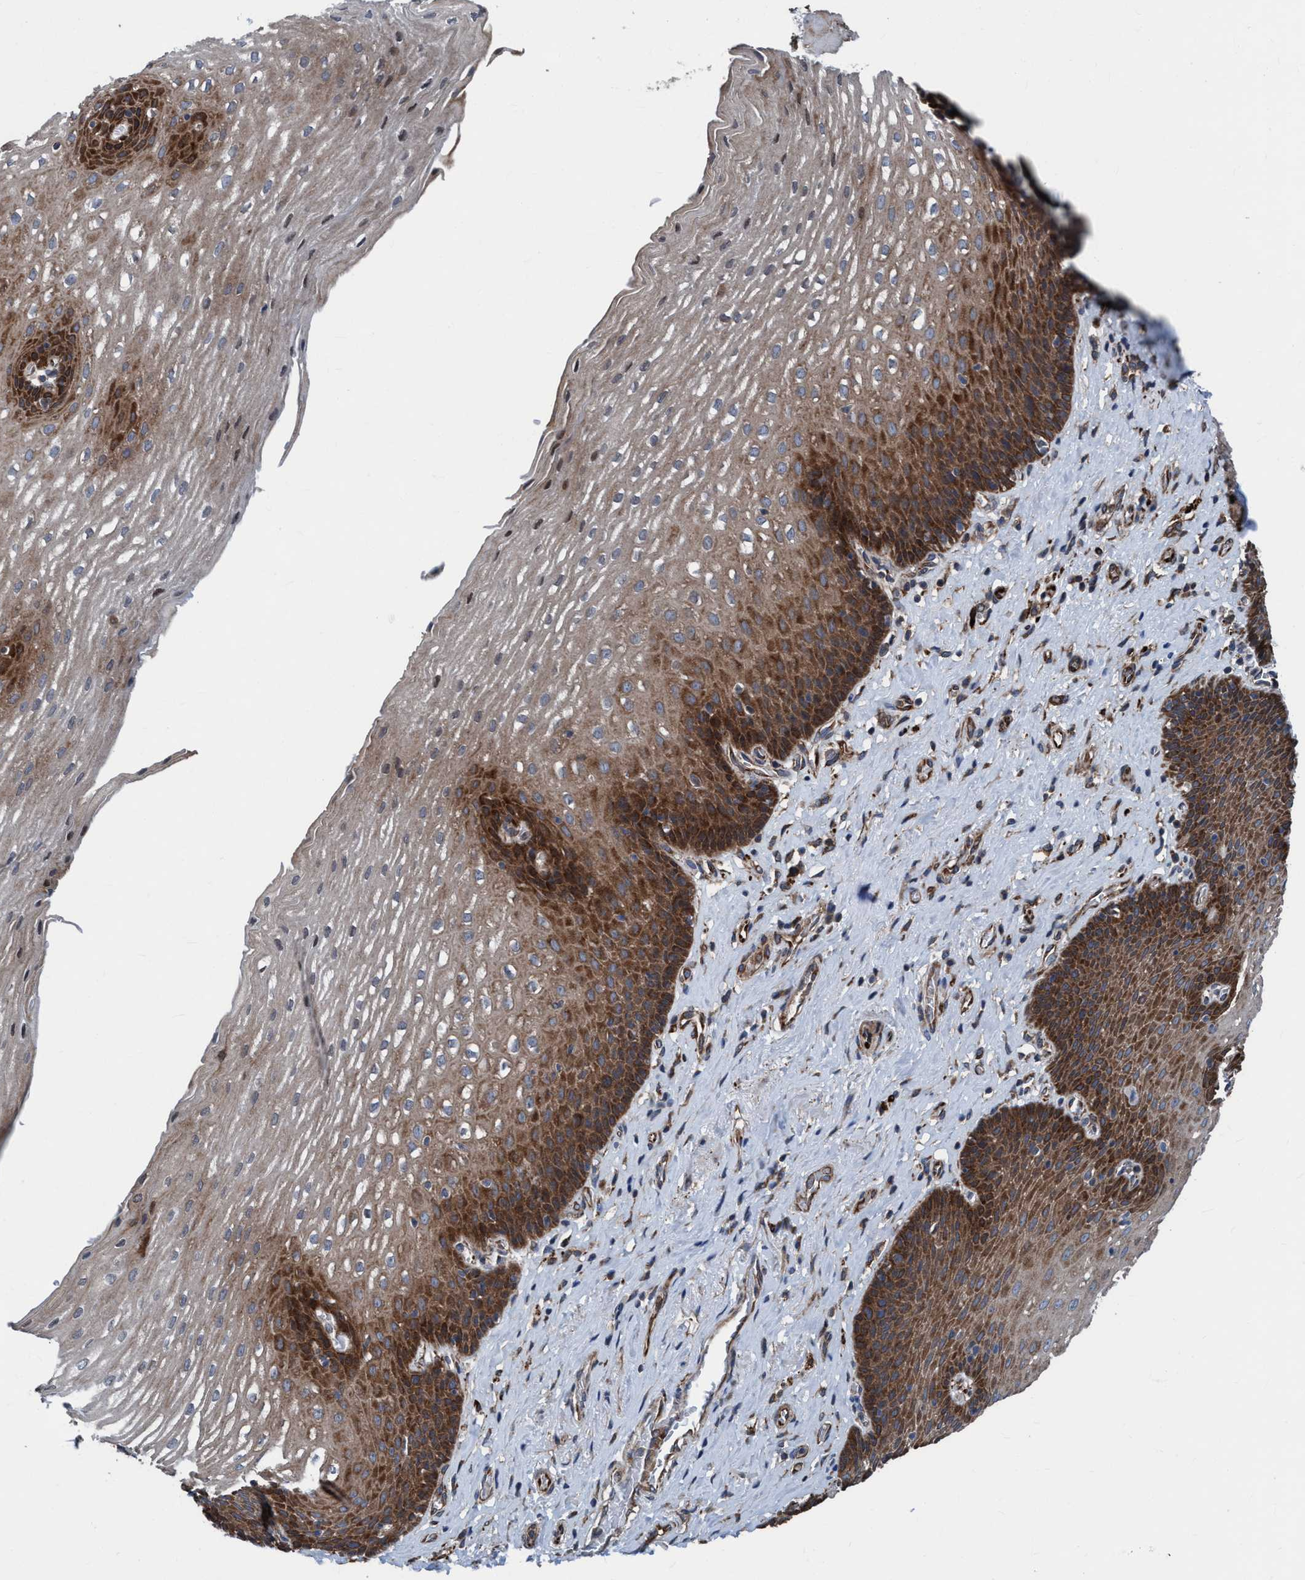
{"staining": {"intensity": "strong", "quantity": ">75%", "location": "cytoplasmic/membranous"}, "tissue": "esophagus", "cell_type": "Squamous epithelial cells", "image_type": "normal", "snomed": [{"axis": "morphology", "description": "Normal tissue, NOS"}, {"axis": "topography", "description": "Esophagus"}], "caption": "Immunohistochemistry (DAB) staining of normal esophagus reveals strong cytoplasmic/membranous protein staining in approximately >75% of squamous epithelial cells. The protein is stained brown, and the nuclei are stained in blue (DAB (3,3'-diaminobenzidine) IHC with brightfield microscopy, high magnification).", "gene": "NMT1", "patient": {"sex": "male", "age": 48}}